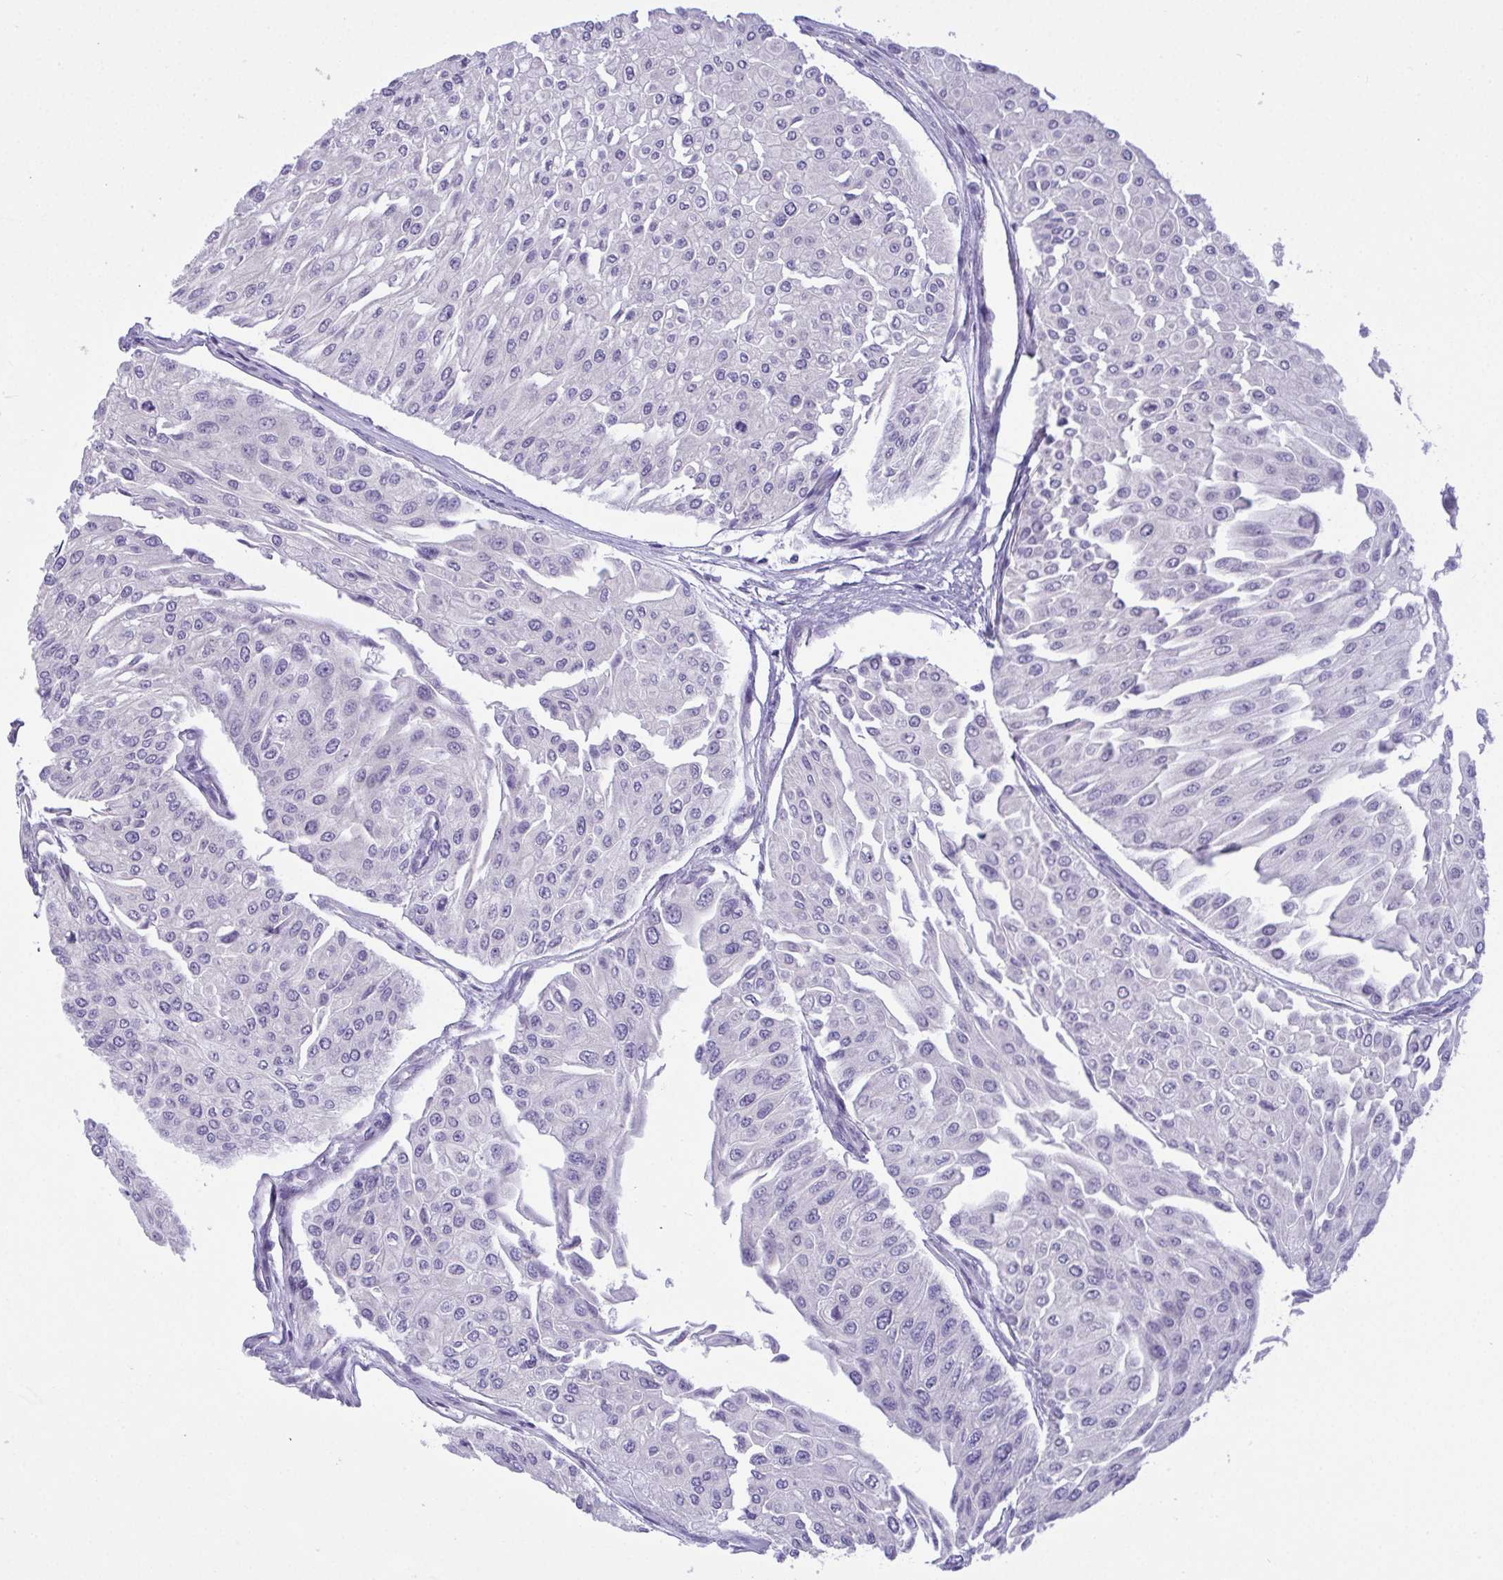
{"staining": {"intensity": "negative", "quantity": "none", "location": "none"}, "tissue": "urothelial cancer", "cell_type": "Tumor cells", "image_type": "cancer", "snomed": [{"axis": "morphology", "description": "Urothelial carcinoma, NOS"}, {"axis": "topography", "description": "Urinary bladder"}], "caption": "Tumor cells are negative for protein expression in human urothelial cancer.", "gene": "C4orf33", "patient": {"sex": "male", "age": 67}}